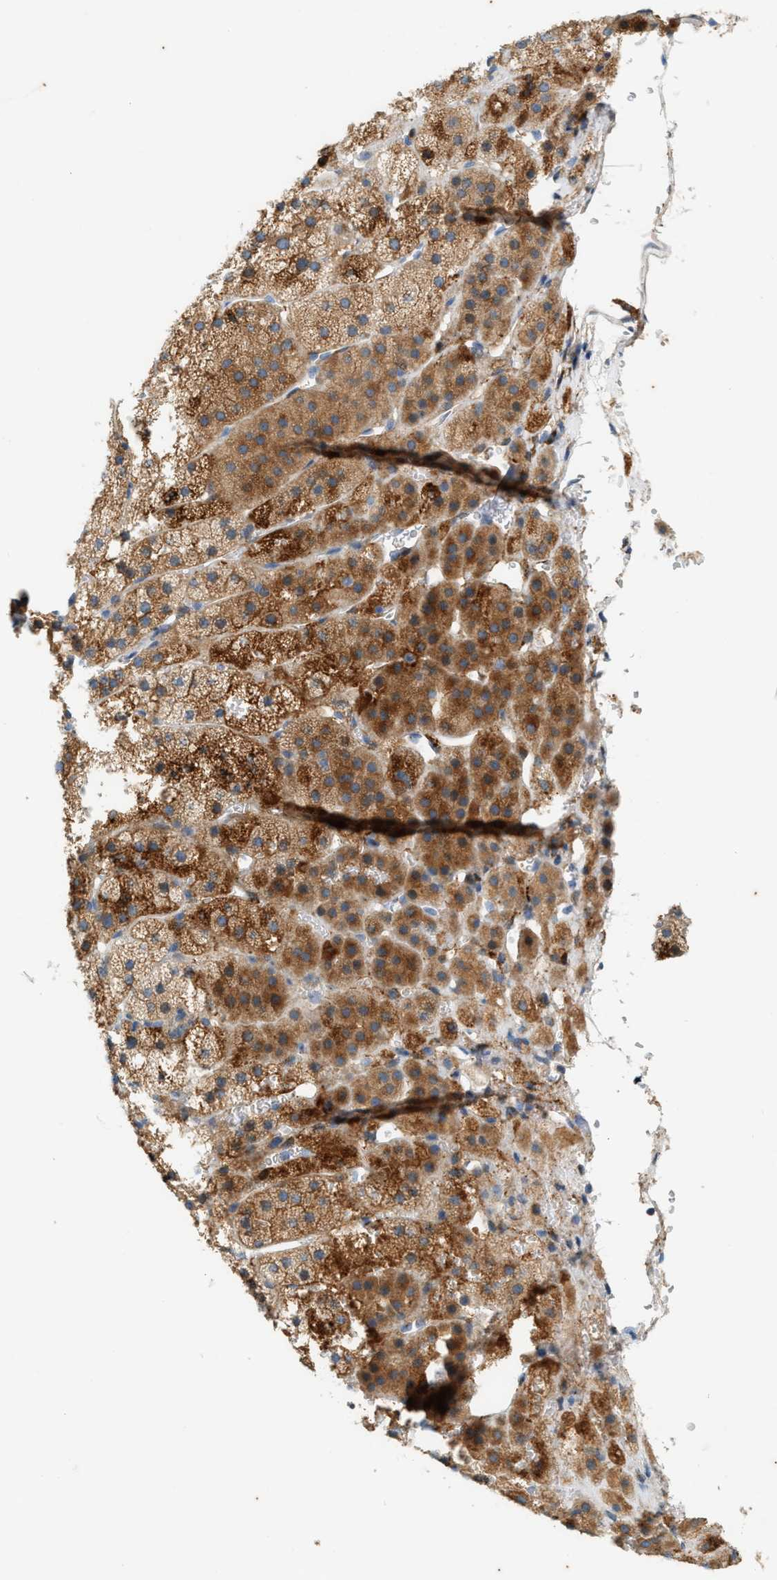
{"staining": {"intensity": "moderate", "quantity": ">75%", "location": "cytoplasmic/membranous"}, "tissue": "adrenal gland", "cell_type": "Glandular cells", "image_type": "normal", "snomed": [{"axis": "morphology", "description": "Normal tissue, NOS"}, {"axis": "topography", "description": "Adrenal gland"}], "caption": "Protein positivity by immunohistochemistry displays moderate cytoplasmic/membranous expression in about >75% of glandular cells in unremarkable adrenal gland.", "gene": "CHPF2", "patient": {"sex": "female", "age": 44}}